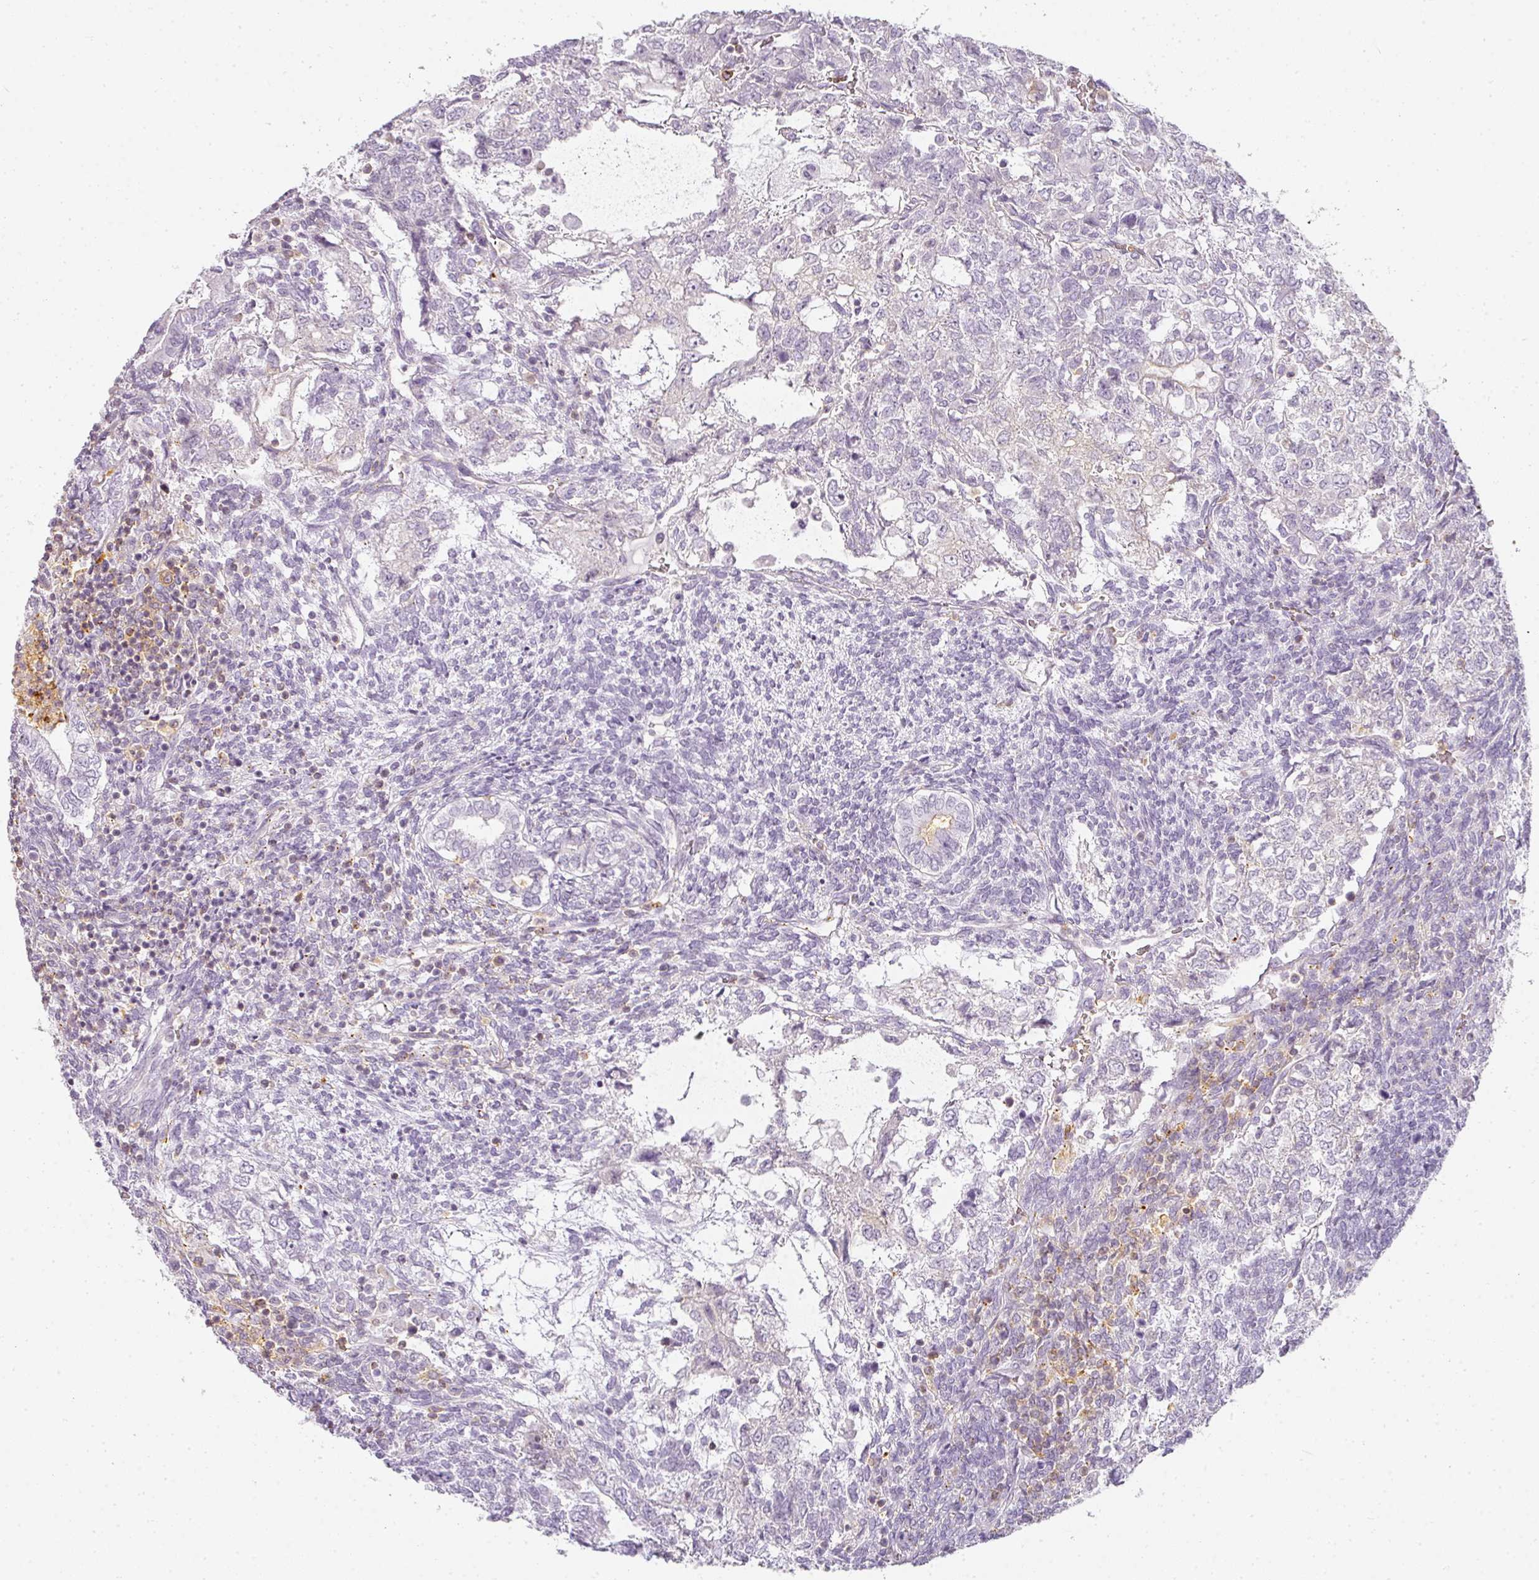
{"staining": {"intensity": "negative", "quantity": "none", "location": "none"}, "tissue": "testis cancer", "cell_type": "Tumor cells", "image_type": "cancer", "snomed": [{"axis": "morphology", "description": "Carcinoma, Embryonal, NOS"}, {"axis": "topography", "description": "Testis"}], "caption": "The histopathology image shows no staining of tumor cells in testis cancer.", "gene": "TMEM42", "patient": {"sex": "male", "age": 23}}